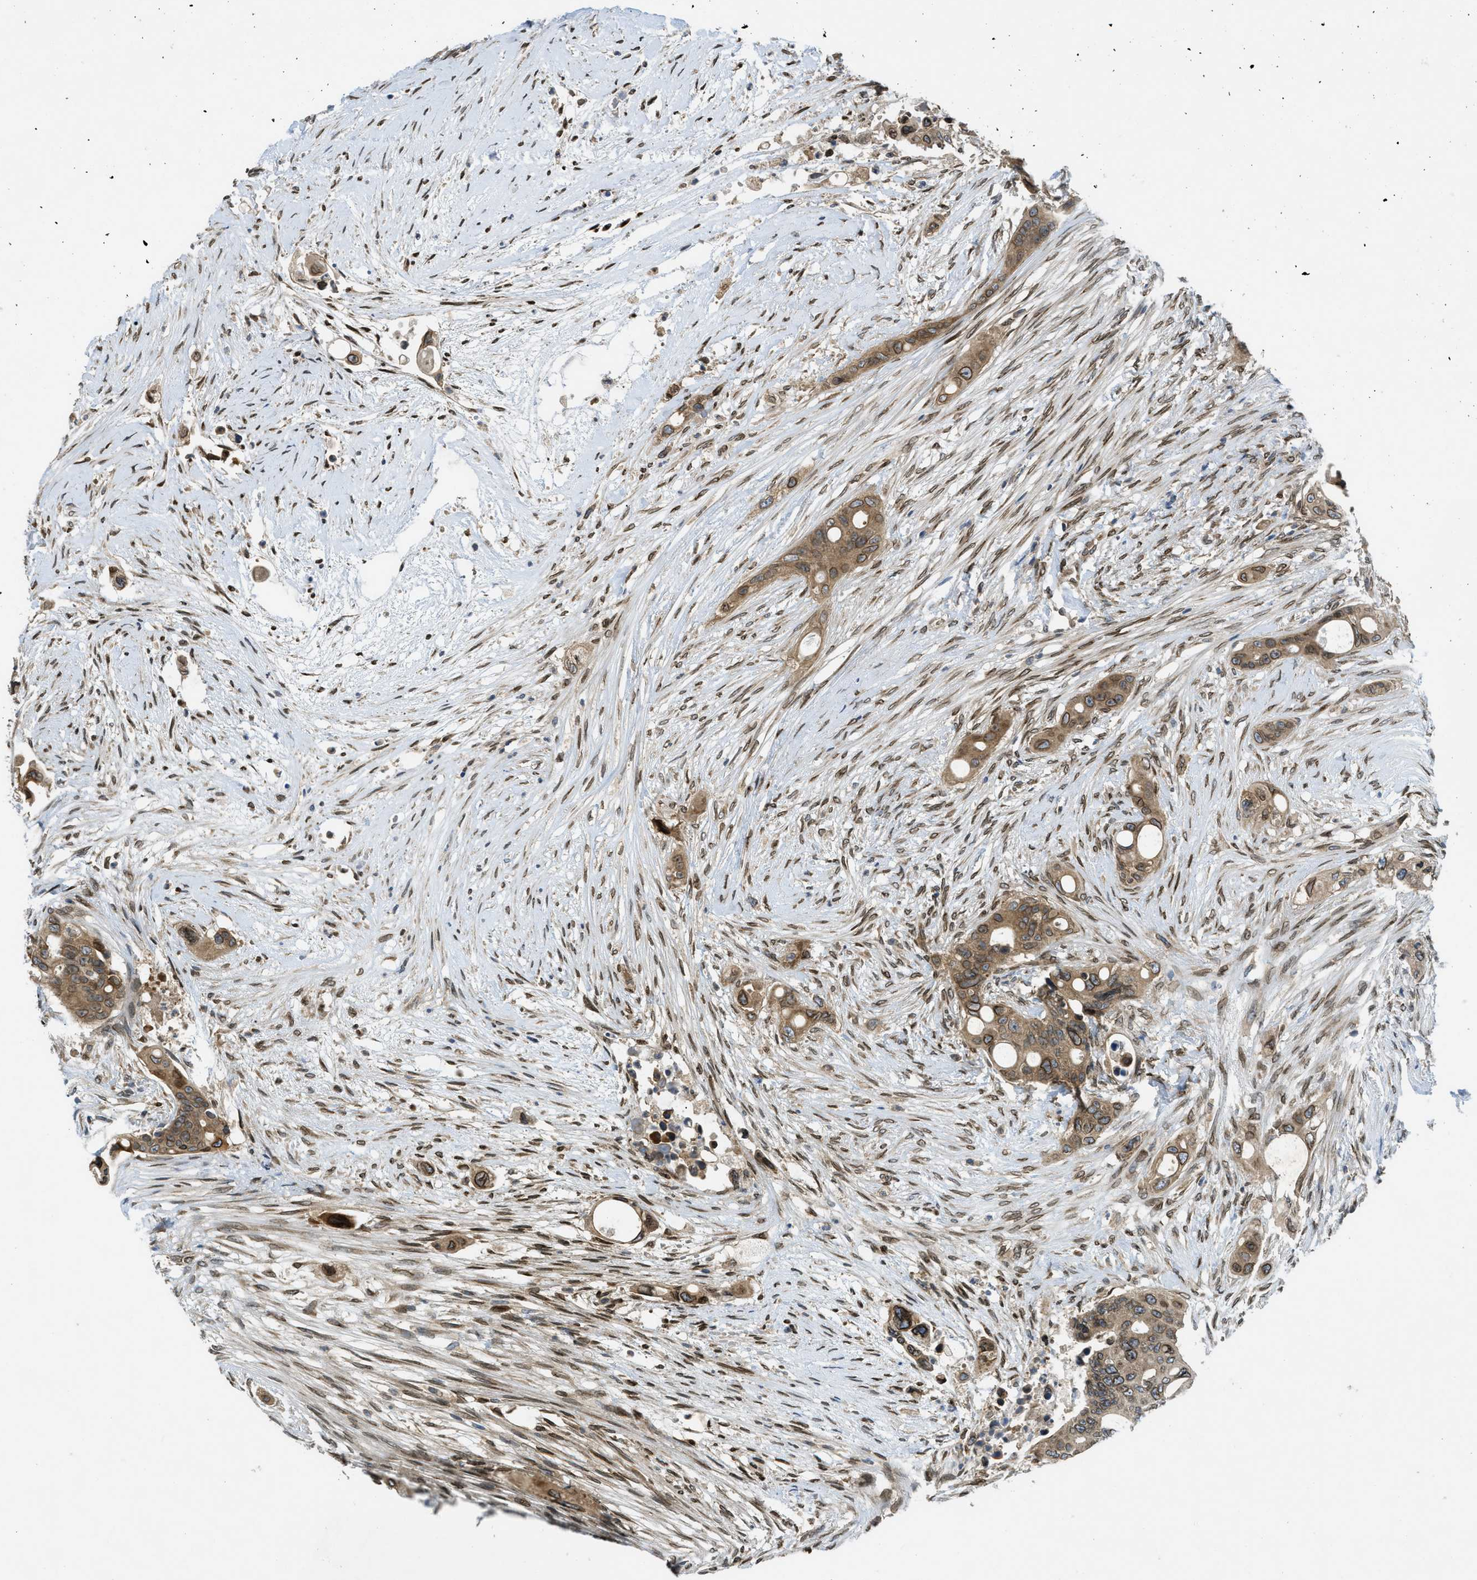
{"staining": {"intensity": "moderate", "quantity": ">75%", "location": "cytoplasmic/membranous"}, "tissue": "colorectal cancer", "cell_type": "Tumor cells", "image_type": "cancer", "snomed": [{"axis": "morphology", "description": "Adenocarcinoma, NOS"}, {"axis": "topography", "description": "Colon"}], "caption": "Tumor cells exhibit medium levels of moderate cytoplasmic/membranous positivity in approximately >75% of cells in colorectal cancer. Using DAB (3,3'-diaminobenzidine) (brown) and hematoxylin (blue) stains, captured at high magnification using brightfield microscopy.", "gene": "EIF2AK3", "patient": {"sex": "female", "age": 57}}